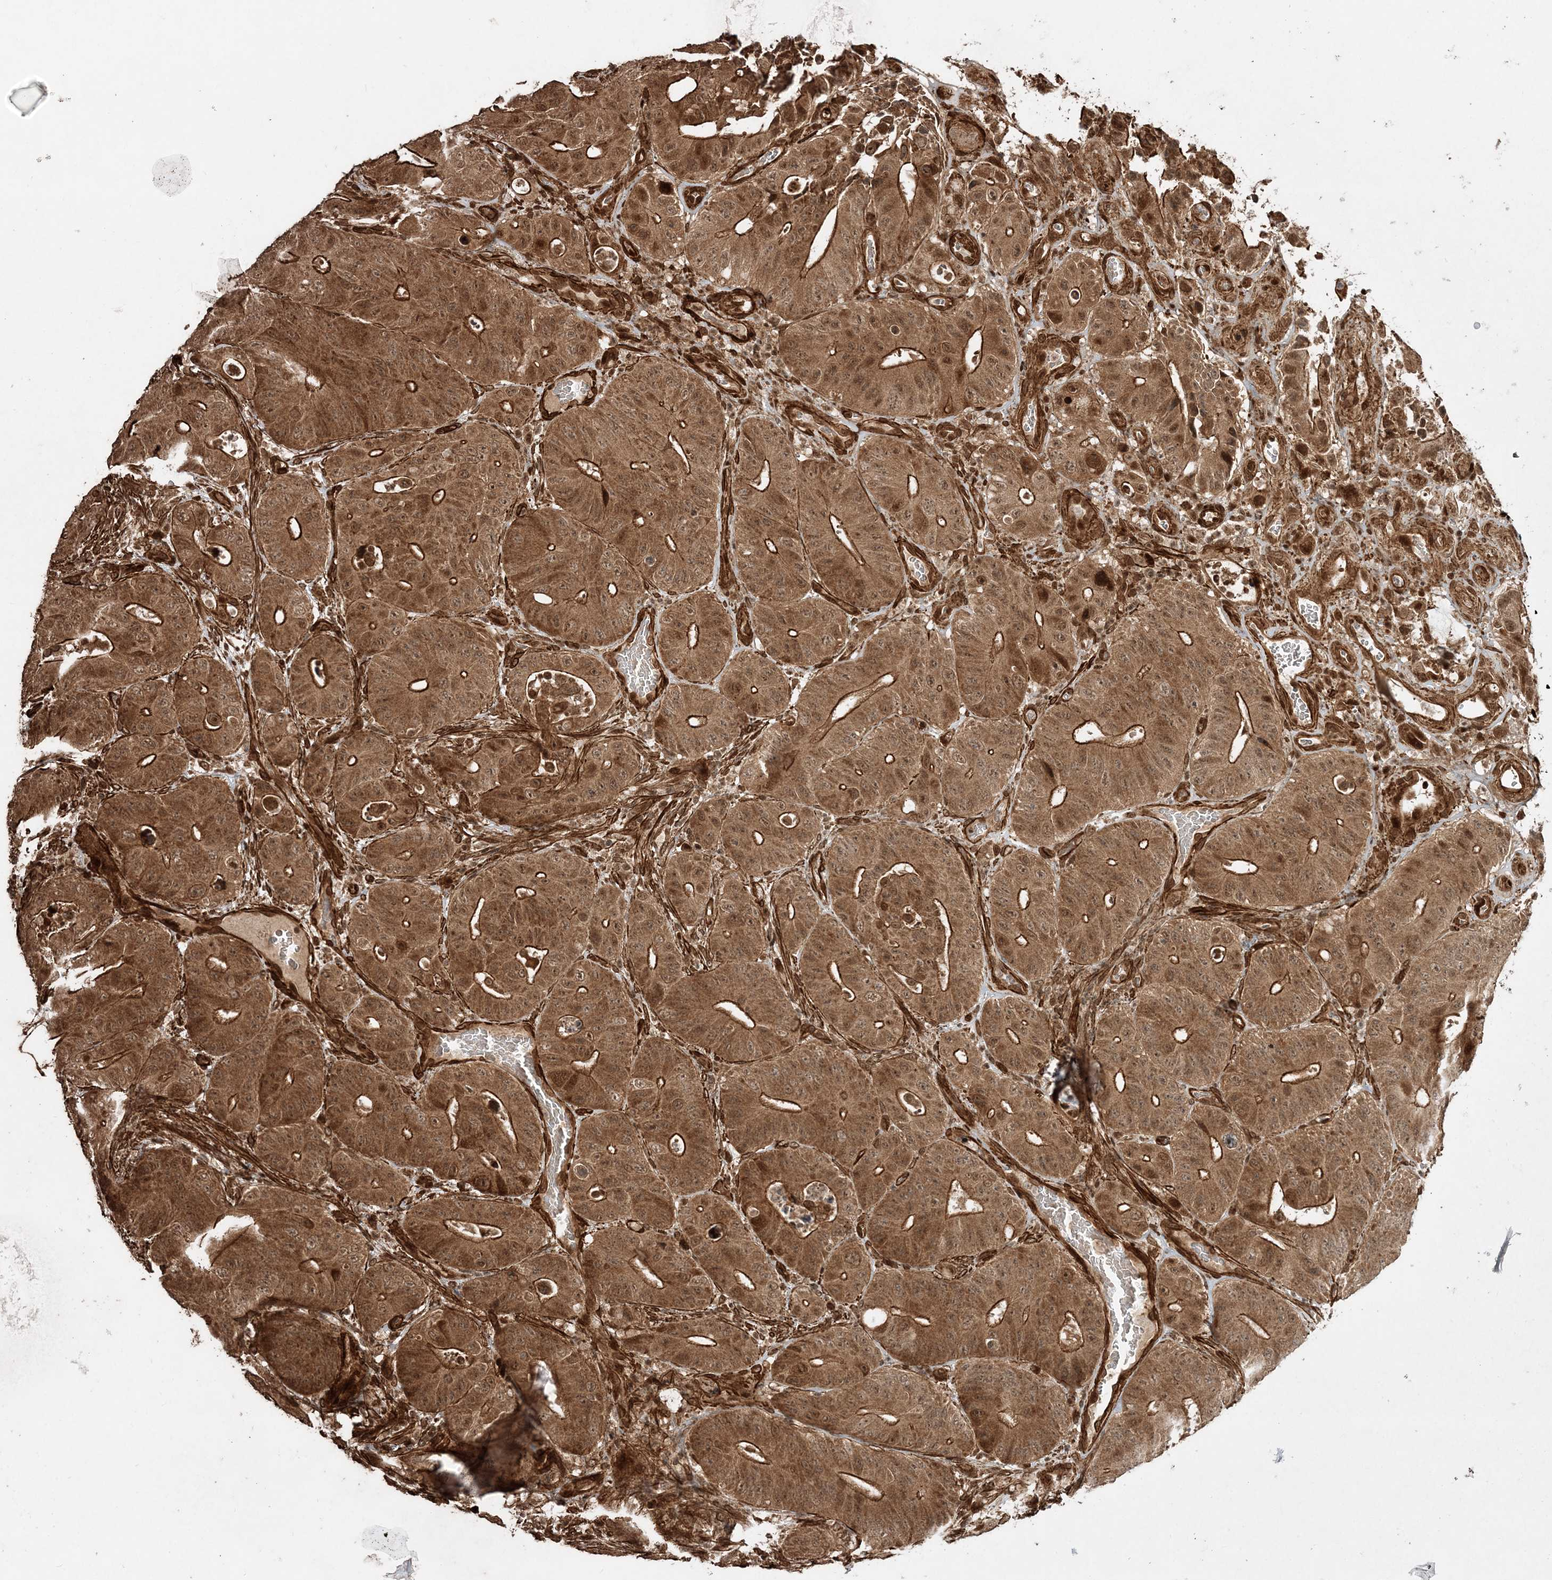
{"staining": {"intensity": "moderate", "quantity": ">75%", "location": "cytoplasmic/membranous,nuclear"}, "tissue": "colorectal cancer", "cell_type": "Tumor cells", "image_type": "cancer", "snomed": [{"axis": "morphology", "description": "Adenocarcinoma, NOS"}, {"axis": "topography", "description": "Colon"}], "caption": "Protein staining demonstrates moderate cytoplasmic/membranous and nuclear staining in approximately >75% of tumor cells in adenocarcinoma (colorectal).", "gene": "ETAA1", "patient": {"sex": "male", "age": 83}}